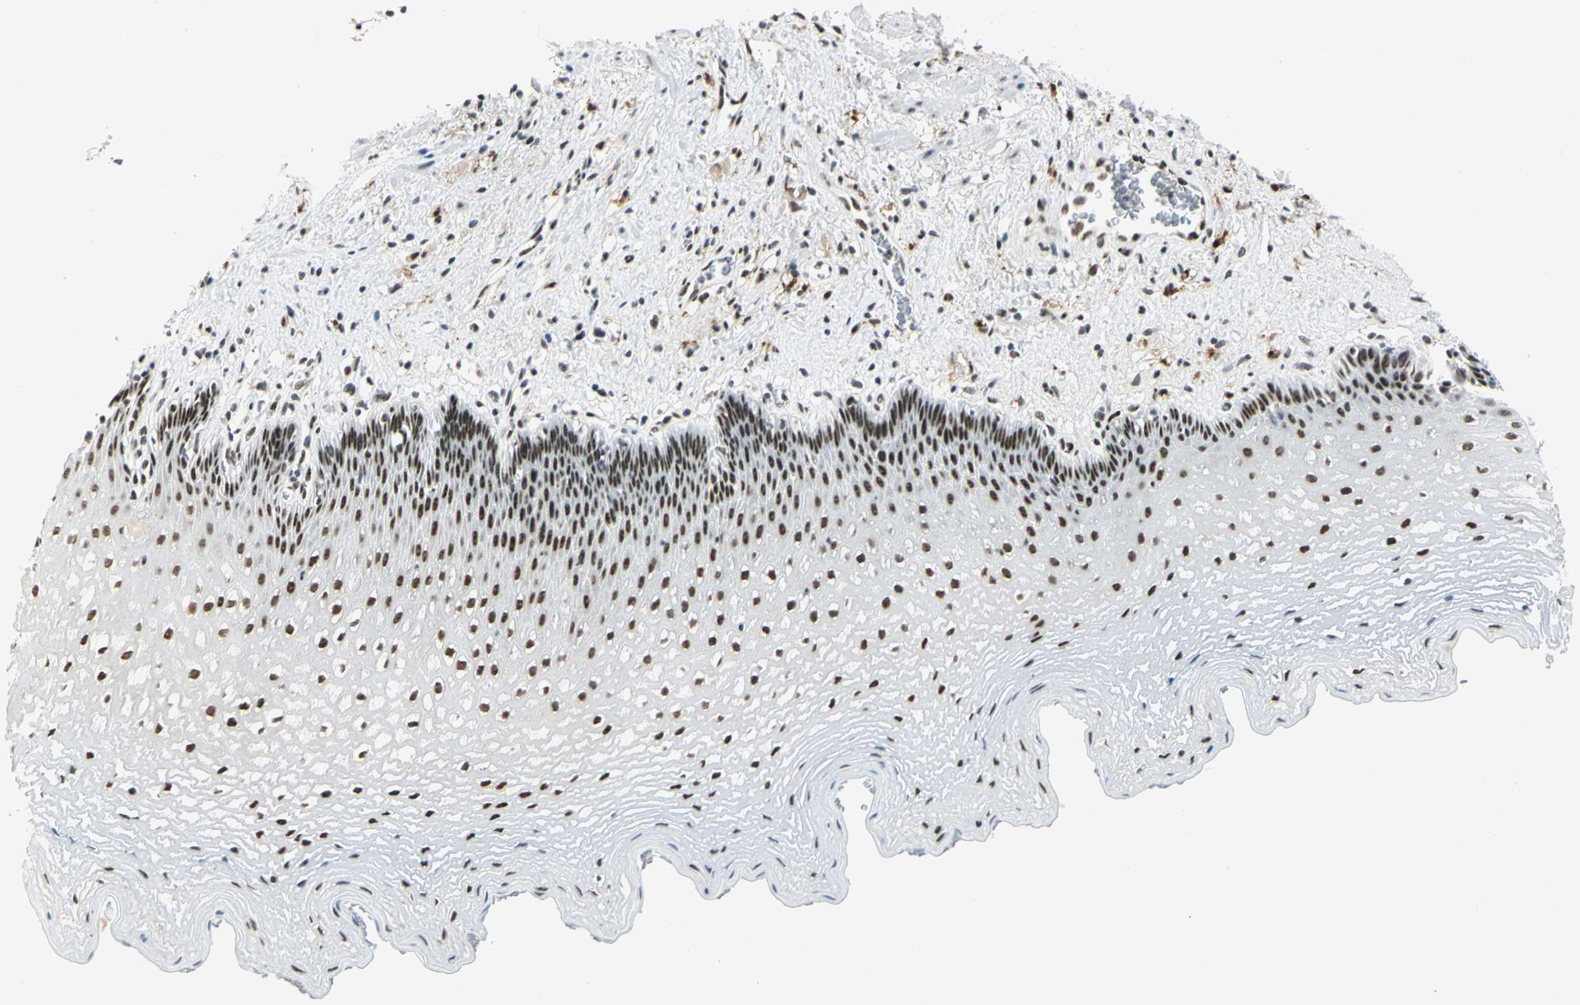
{"staining": {"intensity": "strong", "quantity": "25%-75%", "location": "nuclear"}, "tissue": "esophagus", "cell_type": "Squamous epithelial cells", "image_type": "normal", "snomed": [{"axis": "morphology", "description": "Normal tissue, NOS"}, {"axis": "topography", "description": "Esophagus"}], "caption": "Protein analysis of normal esophagus displays strong nuclear staining in about 25%-75% of squamous epithelial cells.", "gene": "MTMR10", "patient": {"sex": "female", "age": 70}}